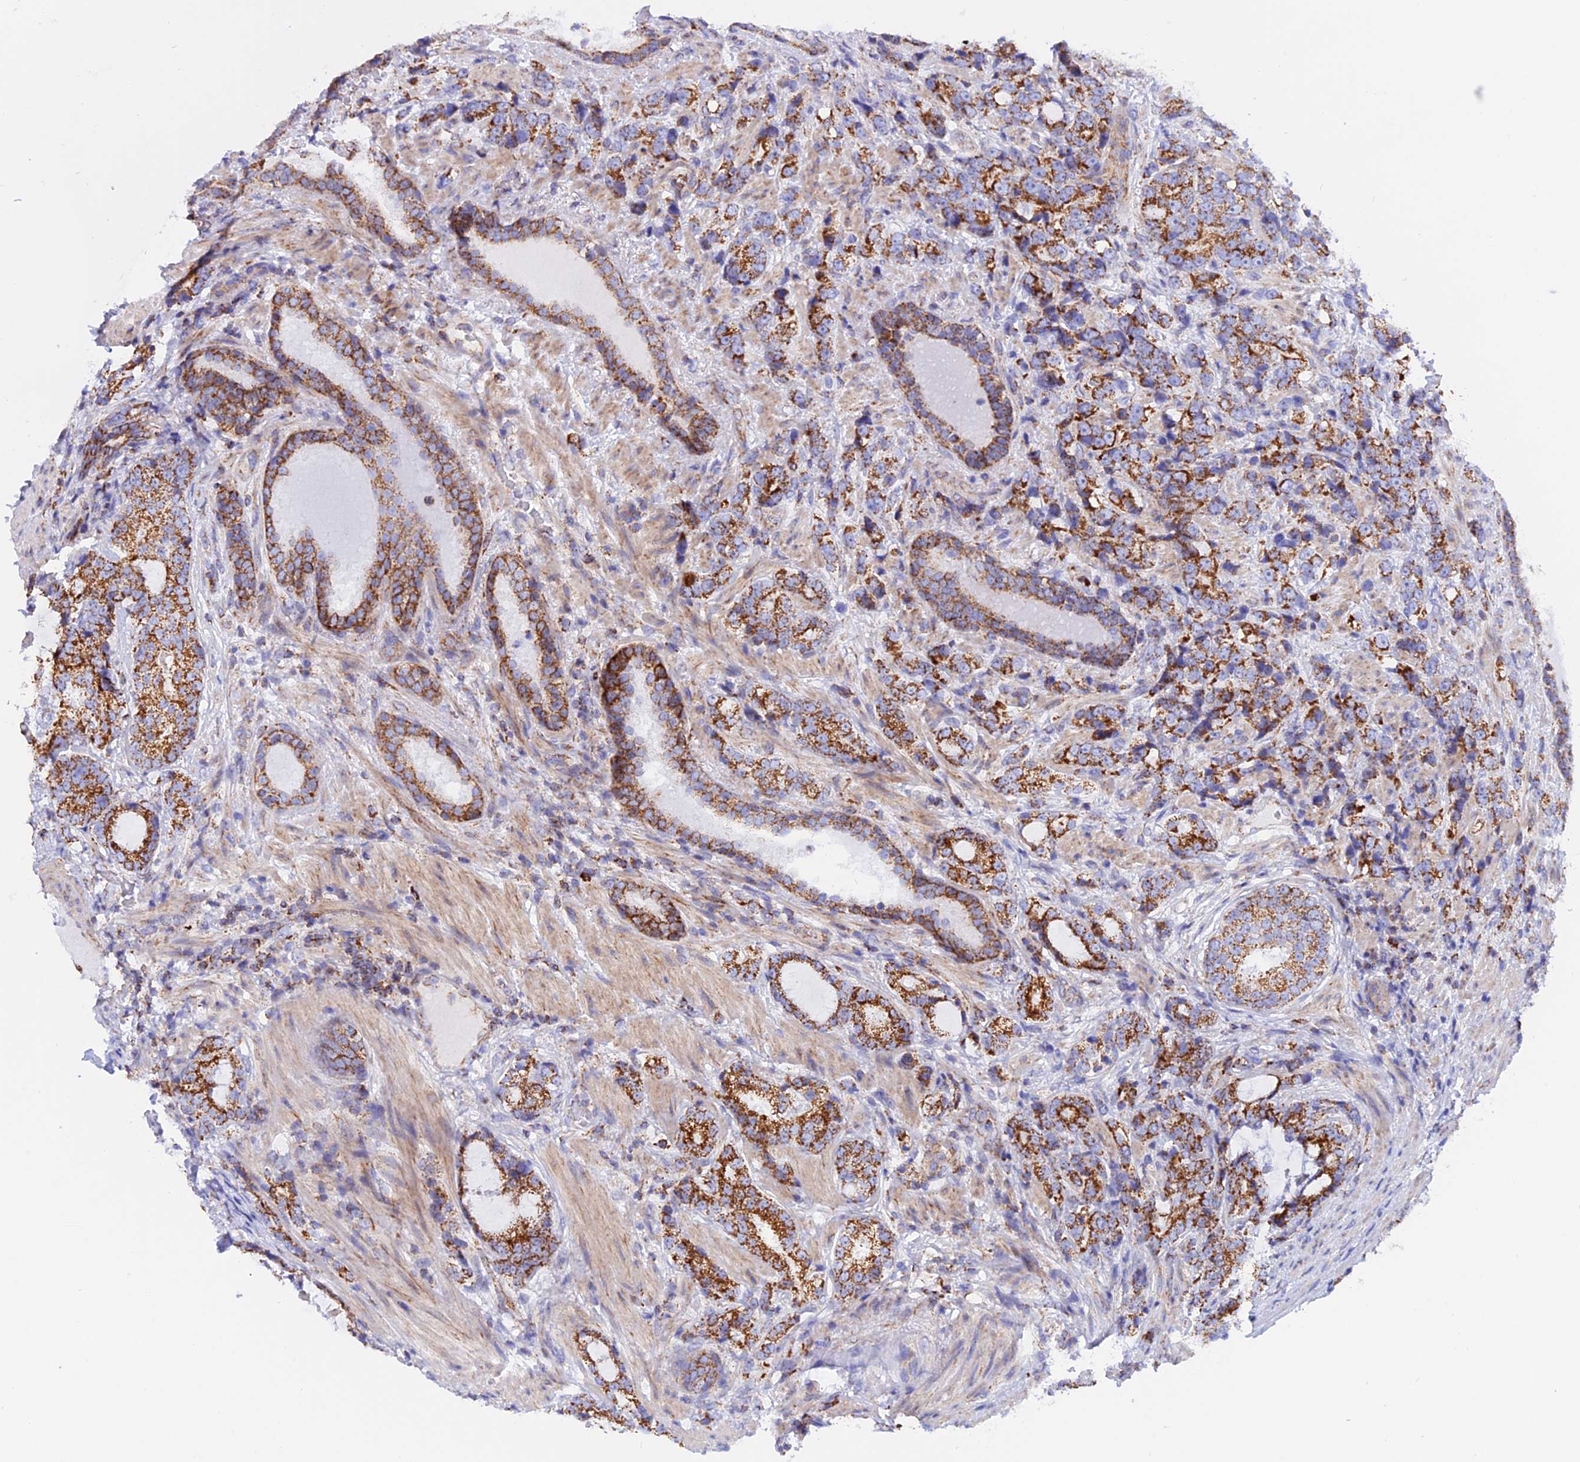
{"staining": {"intensity": "strong", "quantity": ">75%", "location": "cytoplasmic/membranous"}, "tissue": "prostate cancer", "cell_type": "Tumor cells", "image_type": "cancer", "snomed": [{"axis": "morphology", "description": "Adenocarcinoma, High grade"}, {"axis": "topography", "description": "Prostate"}], "caption": "Immunohistochemical staining of prostate adenocarcinoma (high-grade) reveals high levels of strong cytoplasmic/membranous positivity in approximately >75% of tumor cells.", "gene": "GCDH", "patient": {"sex": "male", "age": 67}}